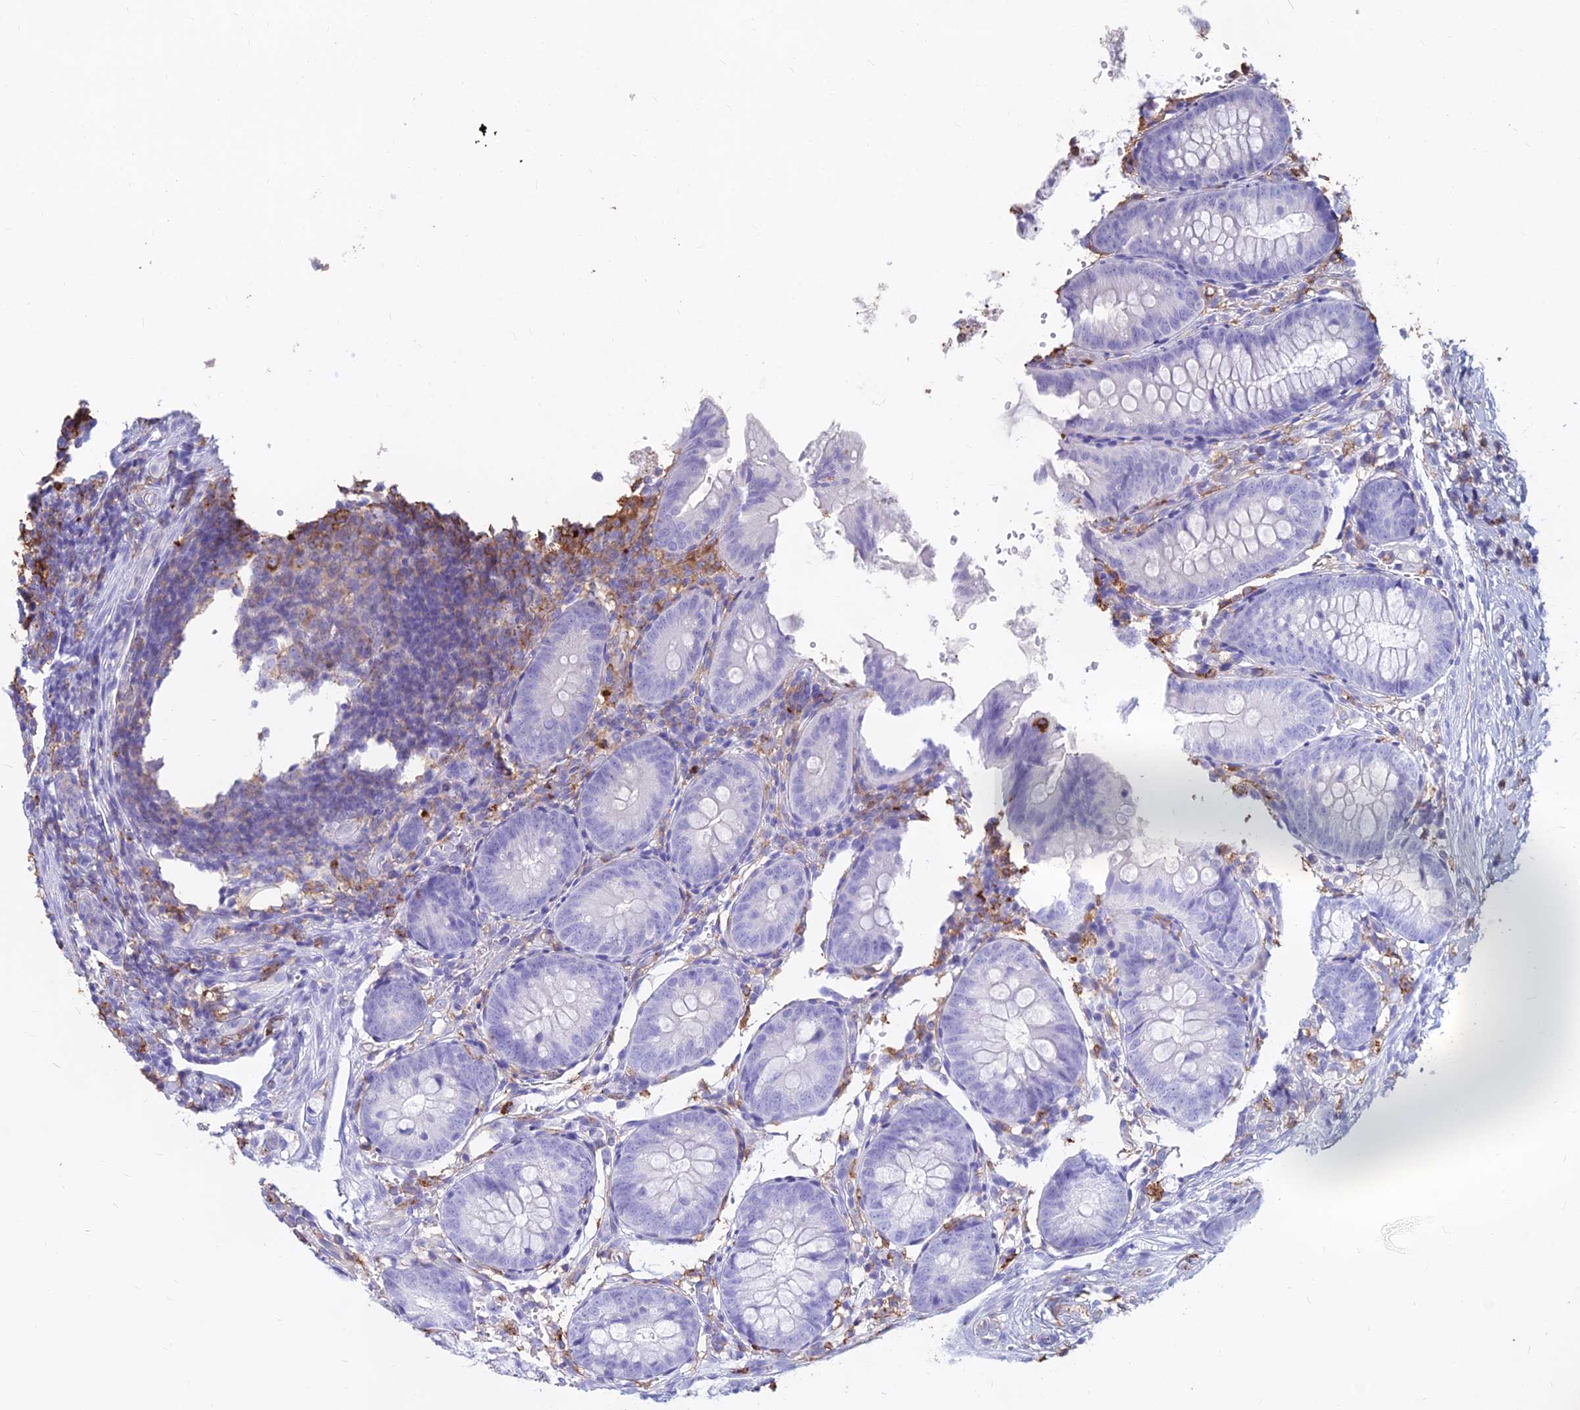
{"staining": {"intensity": "negative", "quantity": "none", "location": "none"}, "tissue": "appendix", "cell_type": "Glandular cells", "image_type": "normal", "snomed": [{"axis": "morphology", "description": "Normal tissue, NOS"}, {"axis": "topography", "description": "Appendix"}], "caption": "Appendix stained for a protein using immunohistochemistry reveals no positivity glandular cells.", "gene": "HLA", "patient": {"sex": "male", "age": 1}}